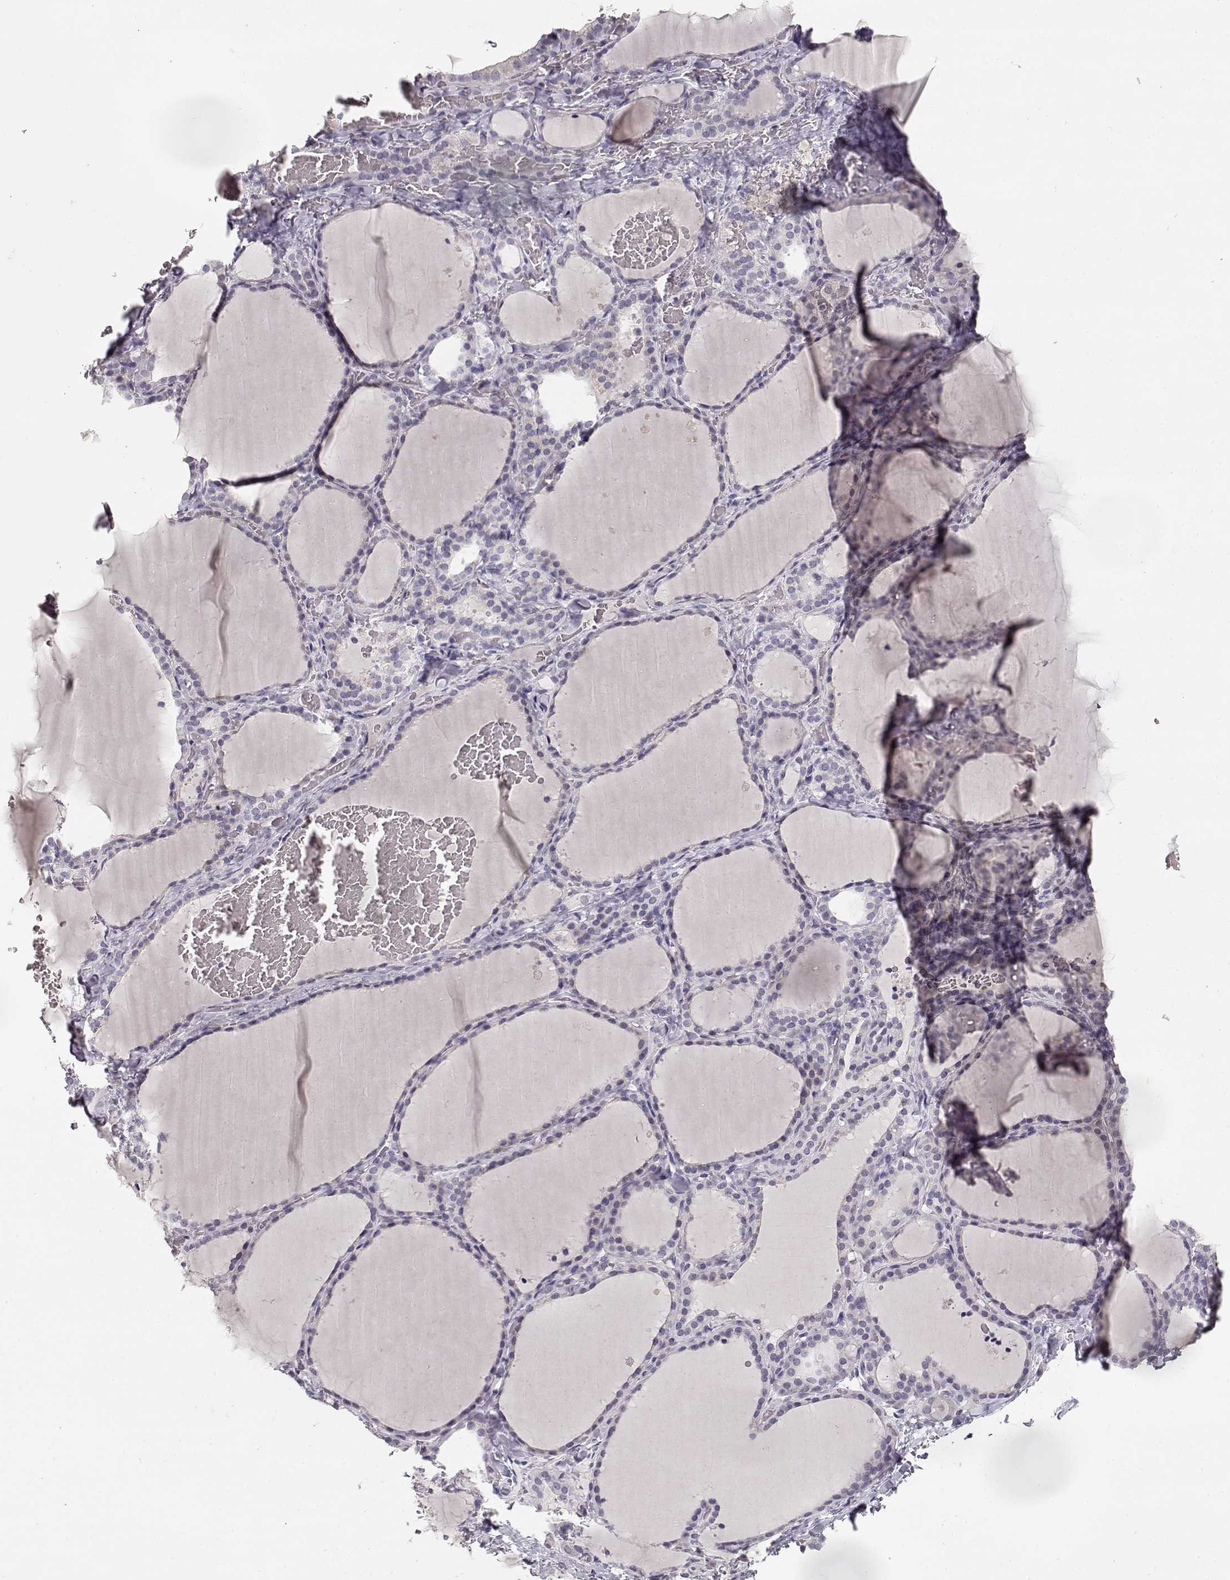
{"staining": {"intensity": "negative", "quantity": "none", "location": "none"}, "tissue": "thyroid gland", "cell_type": "Glandular cells", "image_type": "normal", "snomed": [{"axis": "morphology", "description": "Normal tissue, NOS"}, {"axis": "topography", "description": "Thyroid gland"}], "caption": "Histopathology image shows no protein expression in glandular cells of benign thyroid gland.", "gene": "TPH2", "patient": {"sex": "female", "age": 22}}